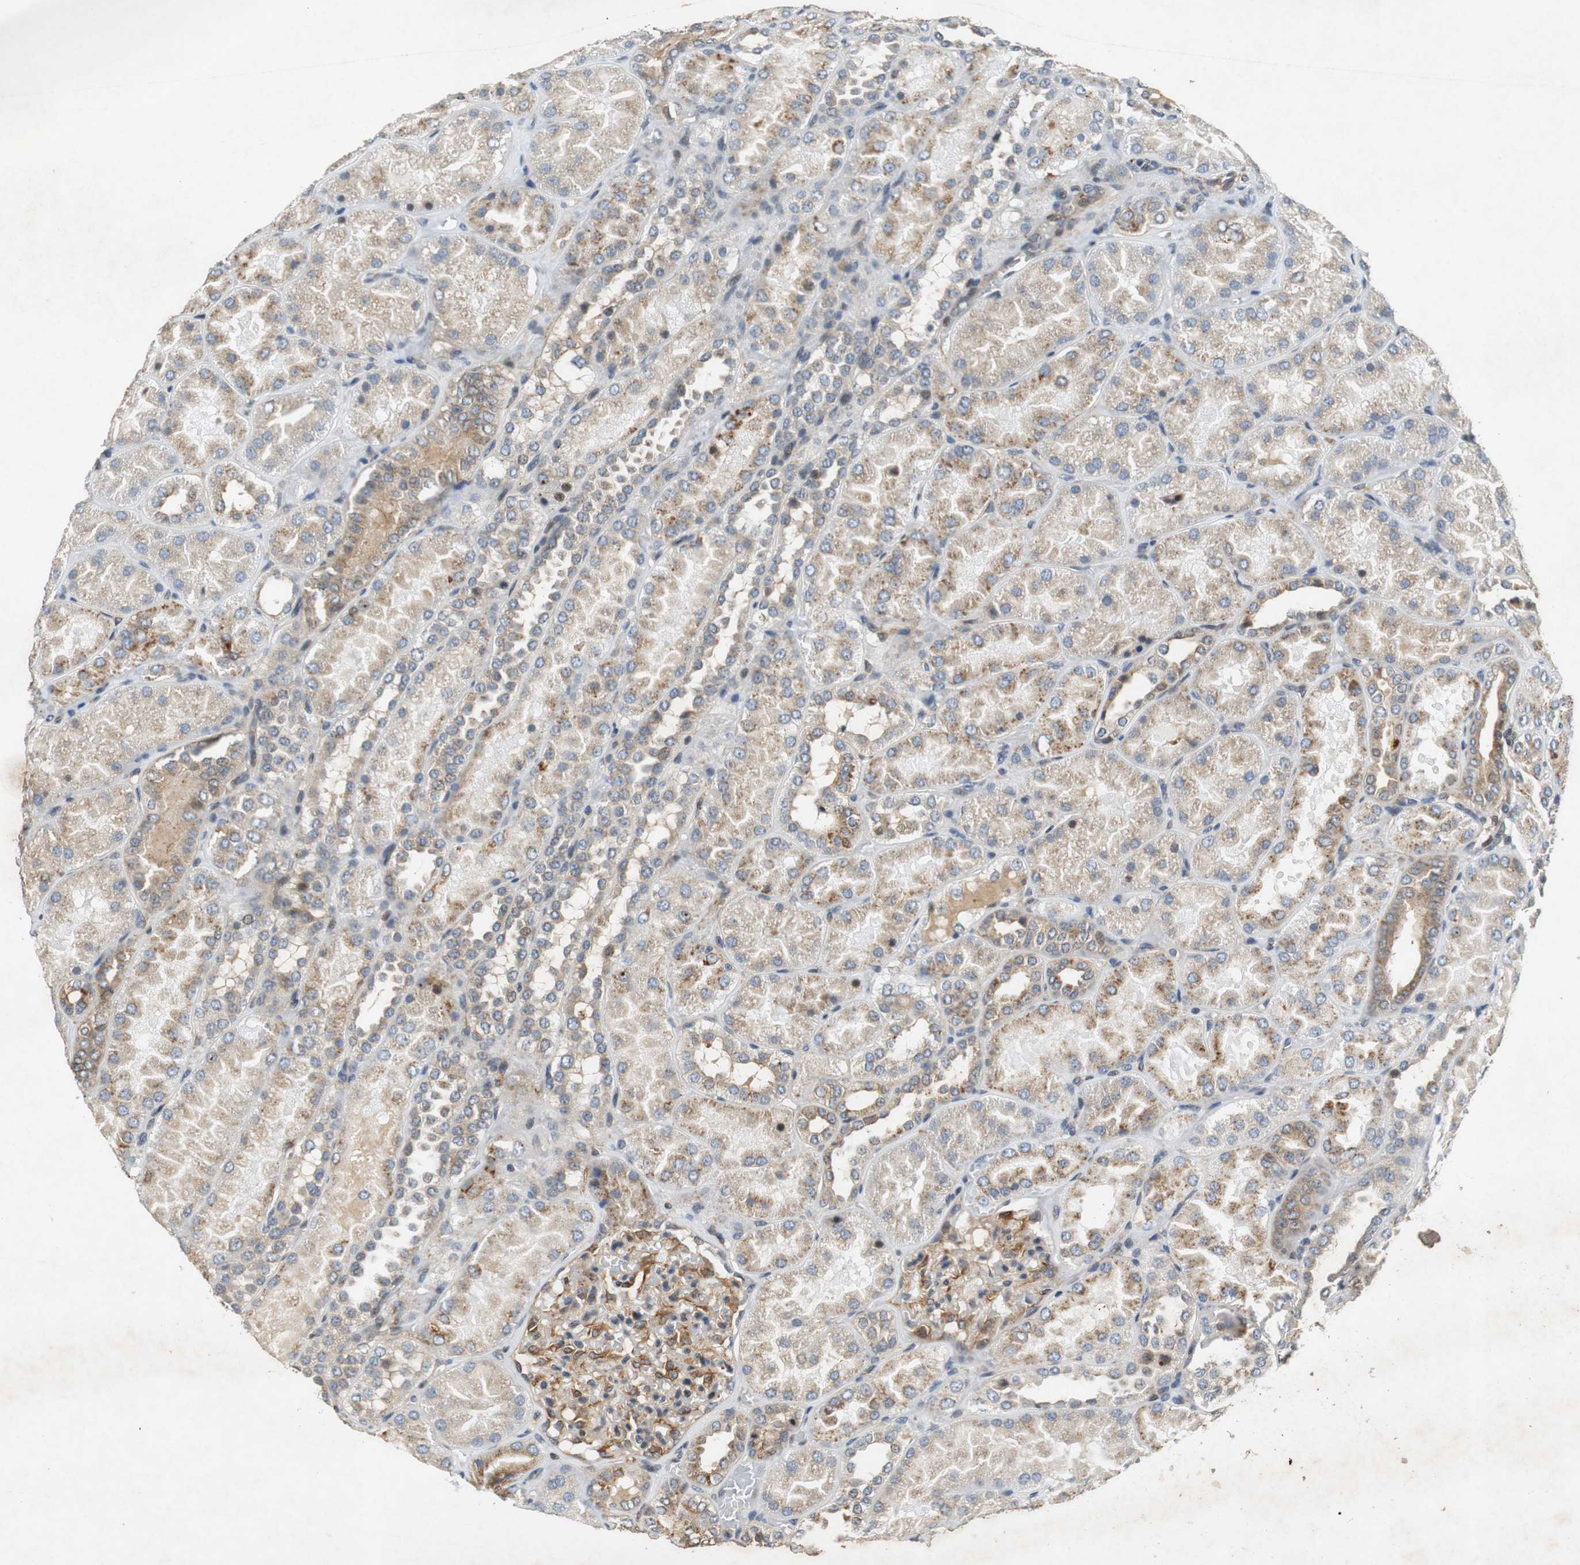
{"staining": {"intensity": "moderate", "quantity": ">75%", "location": "cytoplasmic/membranous"}, "tissue": "kidney", "cell_type": "Cells in glomeruli", "image_type": "normal", "snomed": [{"axis": "morphology", "description": "Normal tissue, NOS"}, {"axis": "topography", "description": "Kidney"}], "caption": "A medium amount of moderate cytoplasmic/membranous expression is seen in approximately >75% of cells in glomeruli in unremarkable kidney.", "gene": "TUBA4A", "patient": {"sex": "male", "age": 28}}